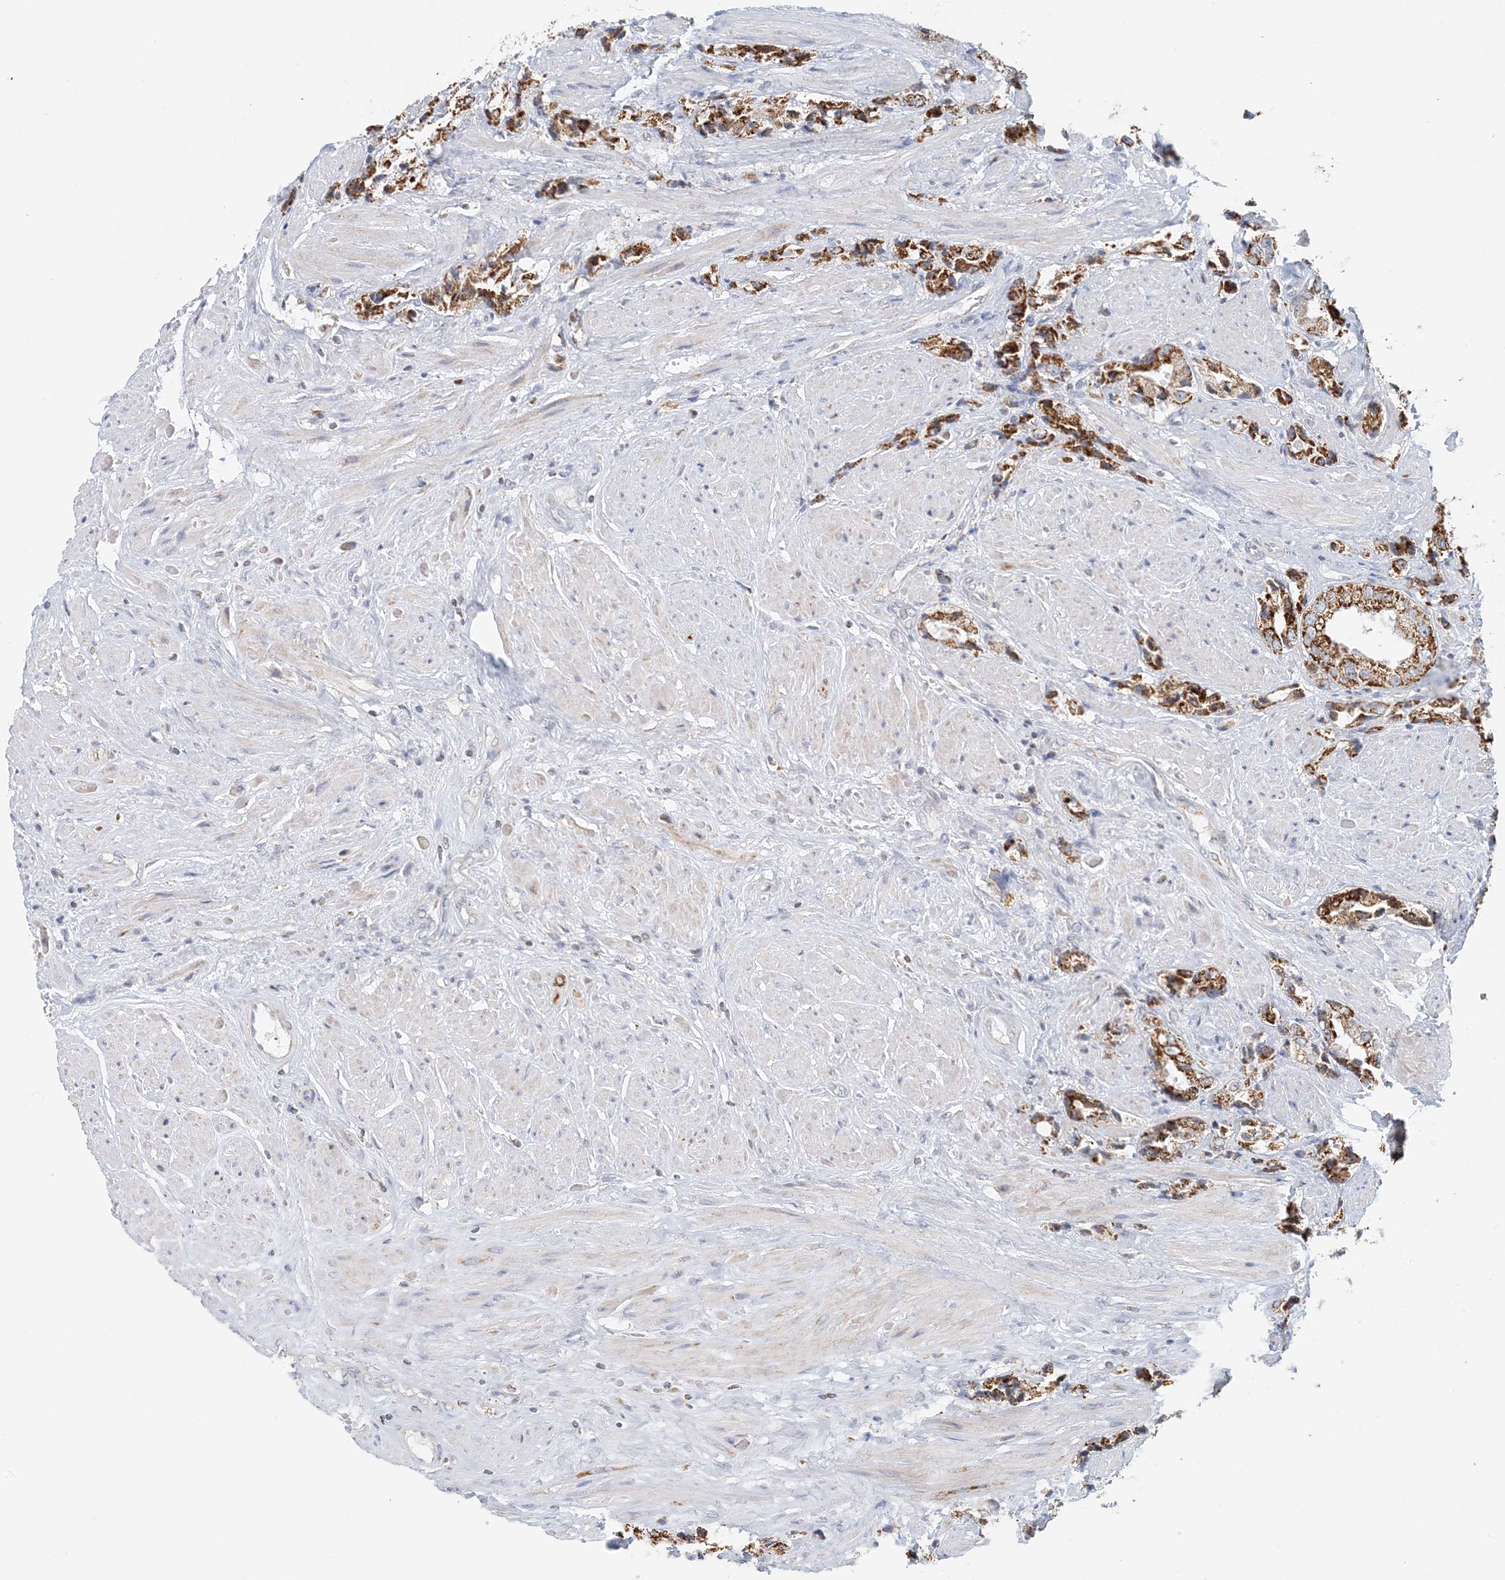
{"staining": {"intensity": "strong", "quantity": ">75%", "location": "cytoplasmic/membranous"}, "tissue": "prostate cancer", "cell_type": "Tumor cells", "image_type": "cancer", "snomed": [{"axis": "morphology", "description": "Adenocarcinoma, High grade"}, {"axis": "topography", "description": "Prostate"}], "caption": "Immunohistochemical staining of prostate cancer shows high levels of strong cytoplasmic/membranous positivity in about >75% of tumor cells.", "gene": "BDH1", "patient": {"sex": "male", "age": 61}}